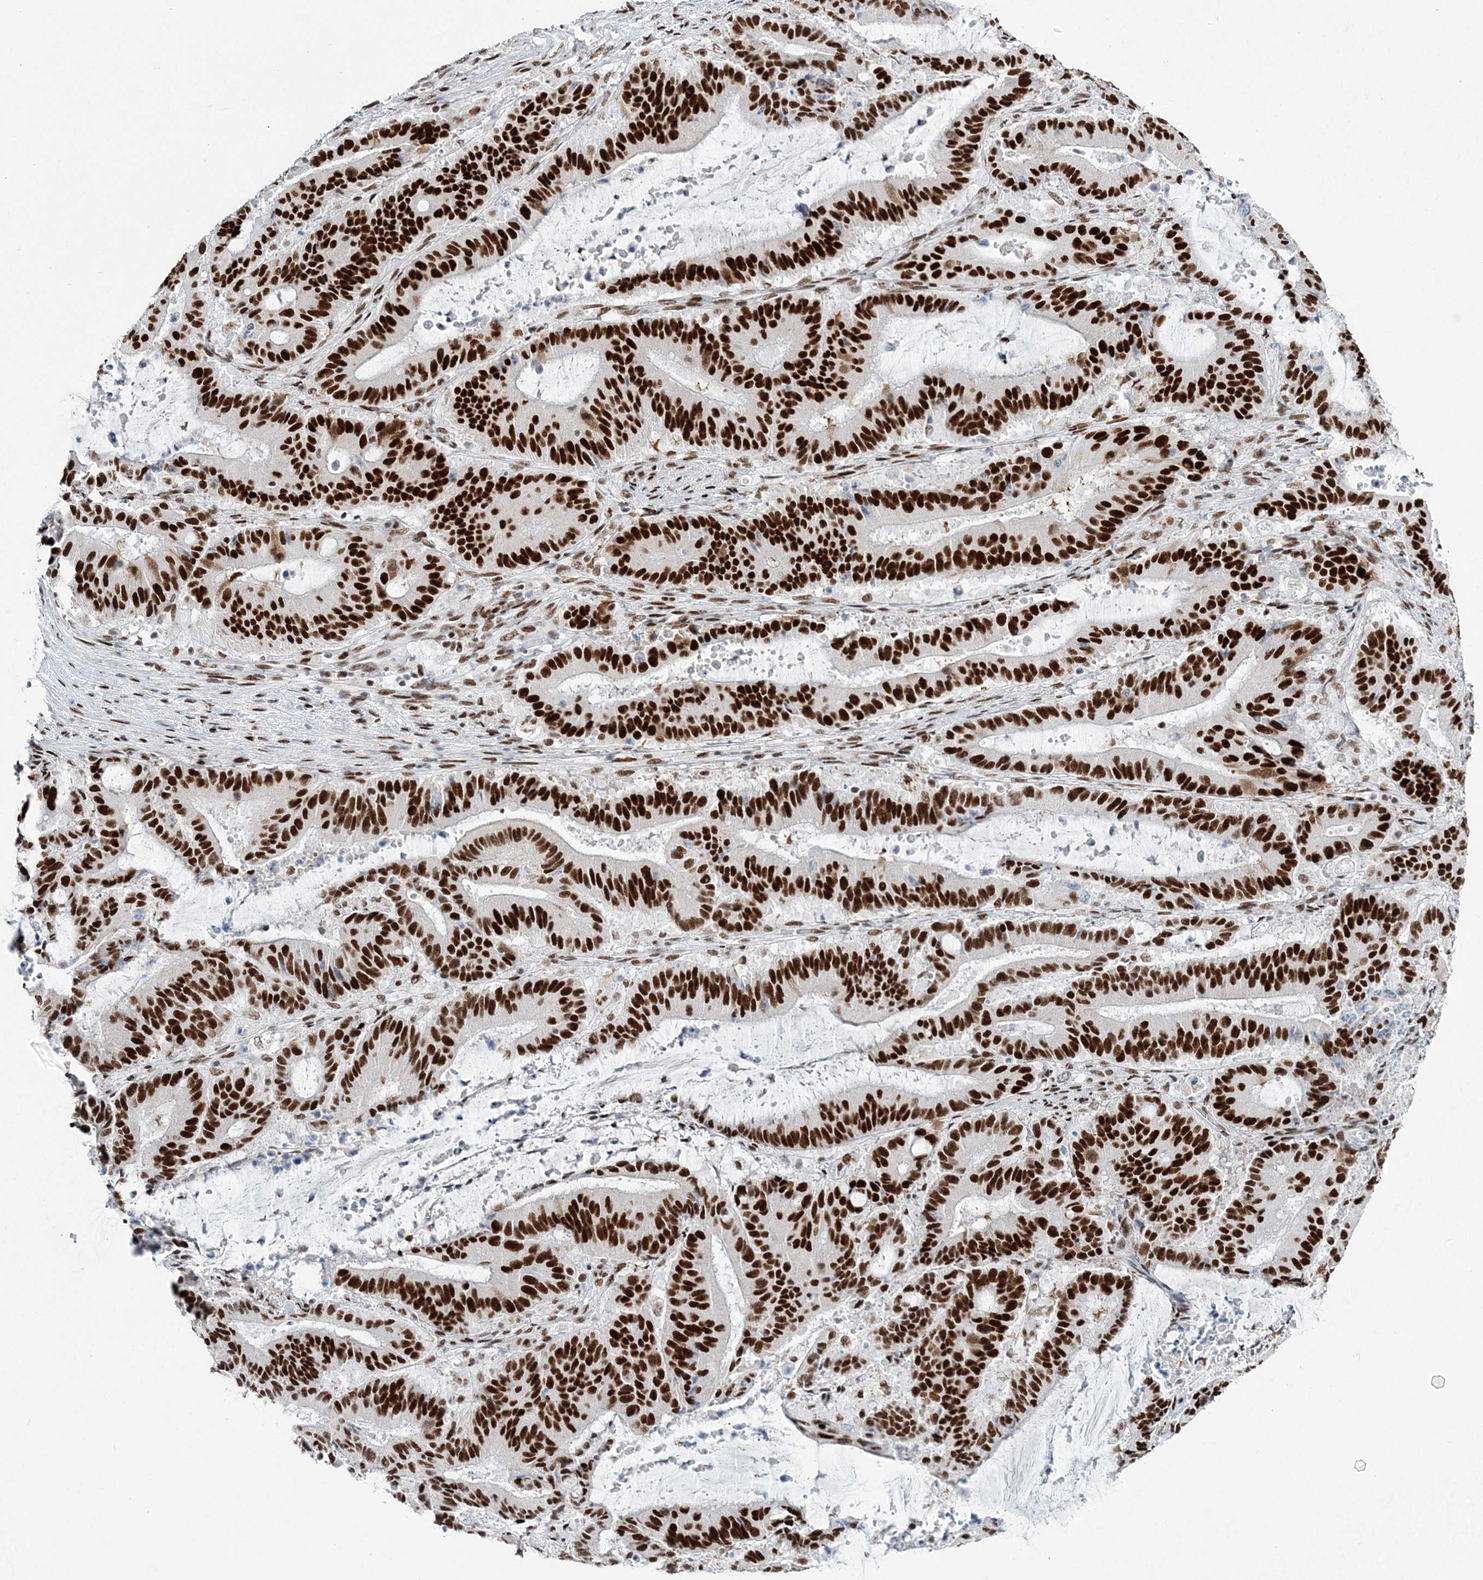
{"staining": {"intensity": "strong", "quantity": ">75%", "location": "nuclear"}, "tissue": "liver cancer", "cell_type": "Tumor cells", "image_type": "cancer", "snomed": [{"axis": "morphology", "description": "Normal tissue, NOS"}, {"axis": "morphology", "description": "Cholangiocarcinoma"}, {"axis": "topography", "description": "Liver"}, {"axis": "topography", "description": "Peripheral nerve tissue"}], "caption": "About >75% of tumor cells in human liver cancer show strong nuclear protein staining as visualized by brown immunohistochemical staining.", "gene": "ZBTB7A", "patient": {"sex": "female", "age": 73}}